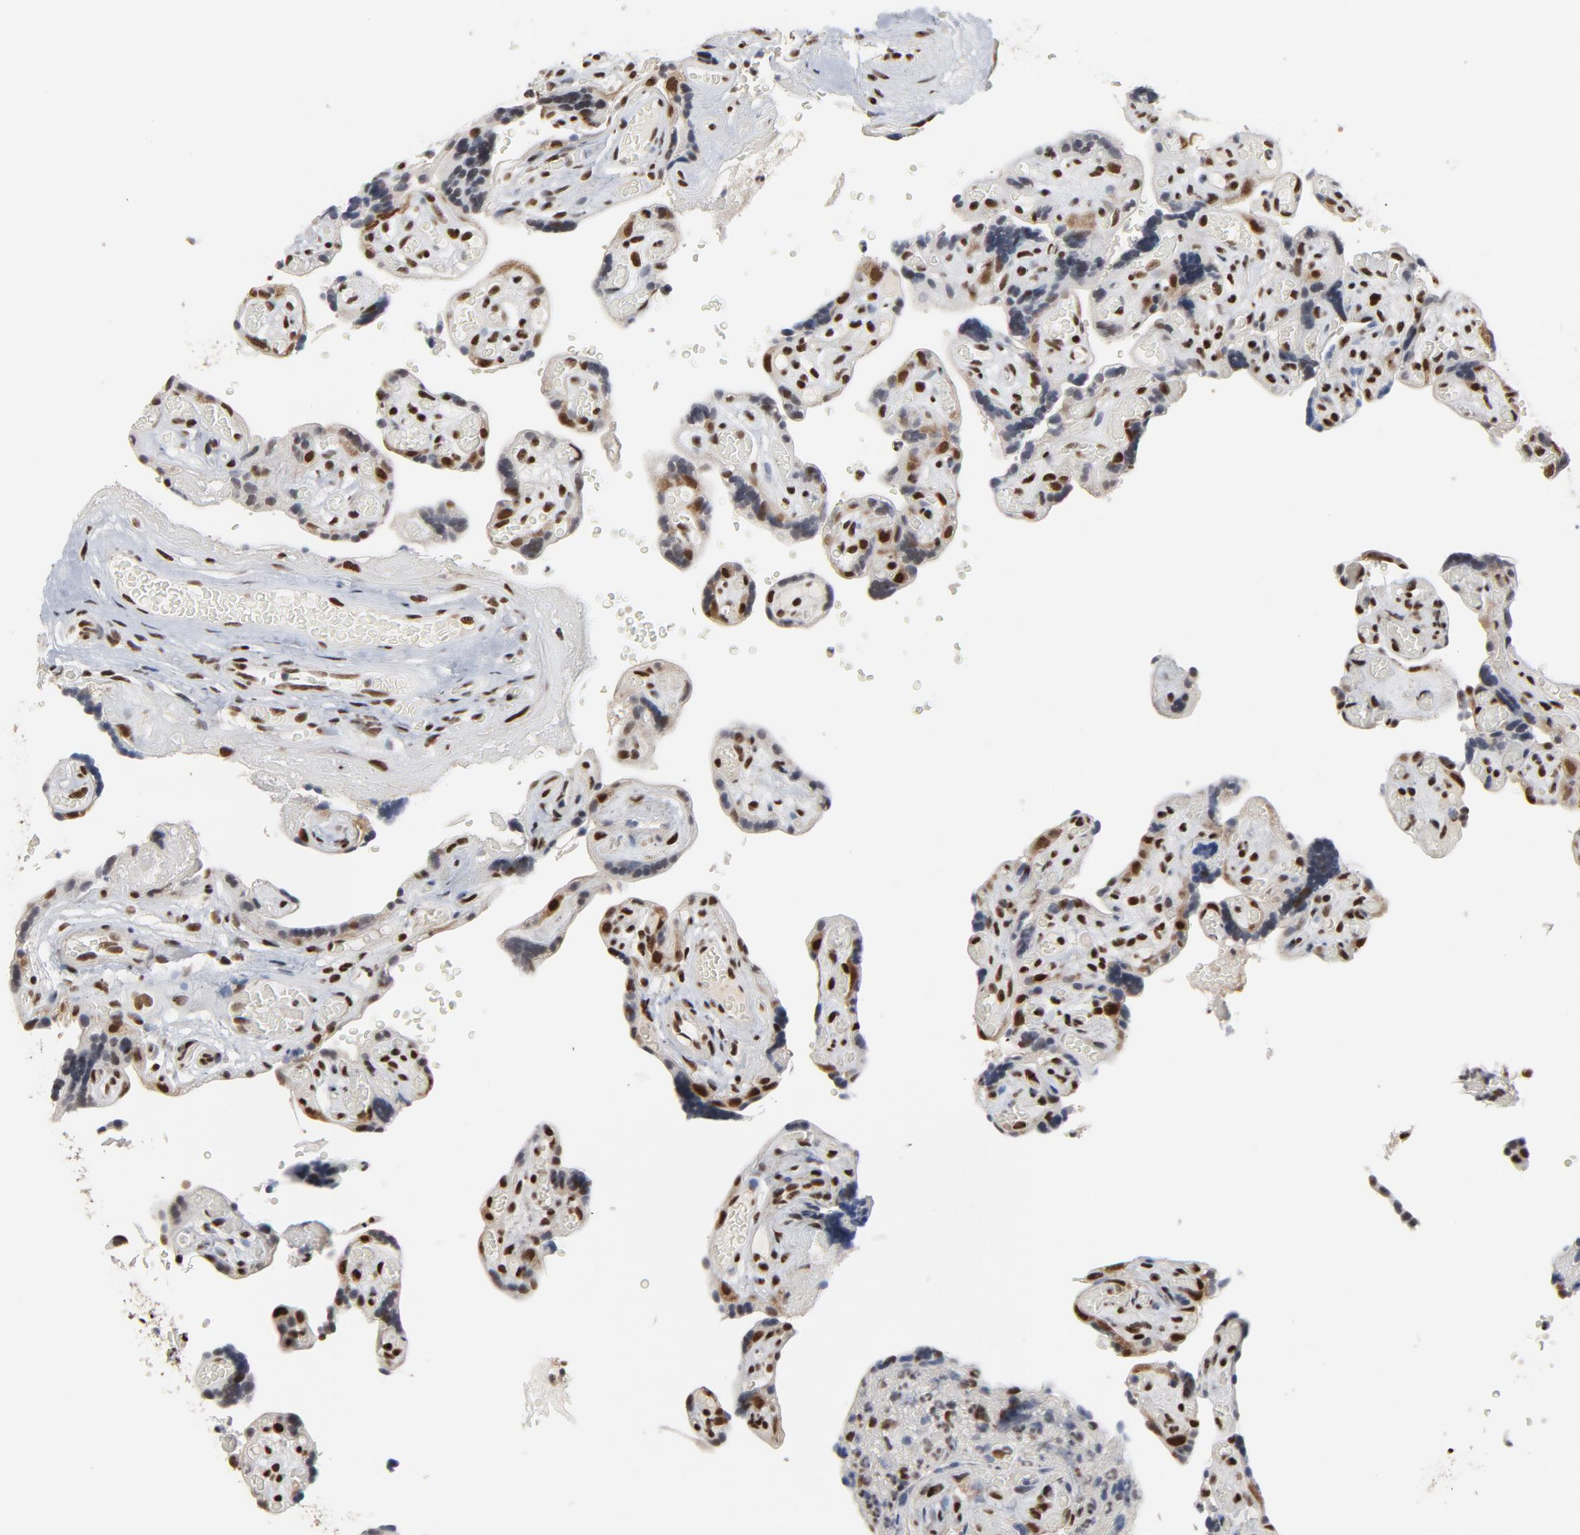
{"staining": {"intensity": "strong", "quantity": ">75%", "location": "nuclear"}, "tissue": "placenta", "cell_type": "Decidual cells", "image_type": "normal", "snomed": [{"axis": "morphology", "description": "Normal tissue, NOS"}, {"axis": "topography", "description": "Placenta"}], "caption": "About >75% of decidual cells in unremarkable human placenta show strong nuclear protein staining as visualized by brown immunohistochemical staining.", "gene": "MRE11", "patient": {"sex": "female", "age": 30}}